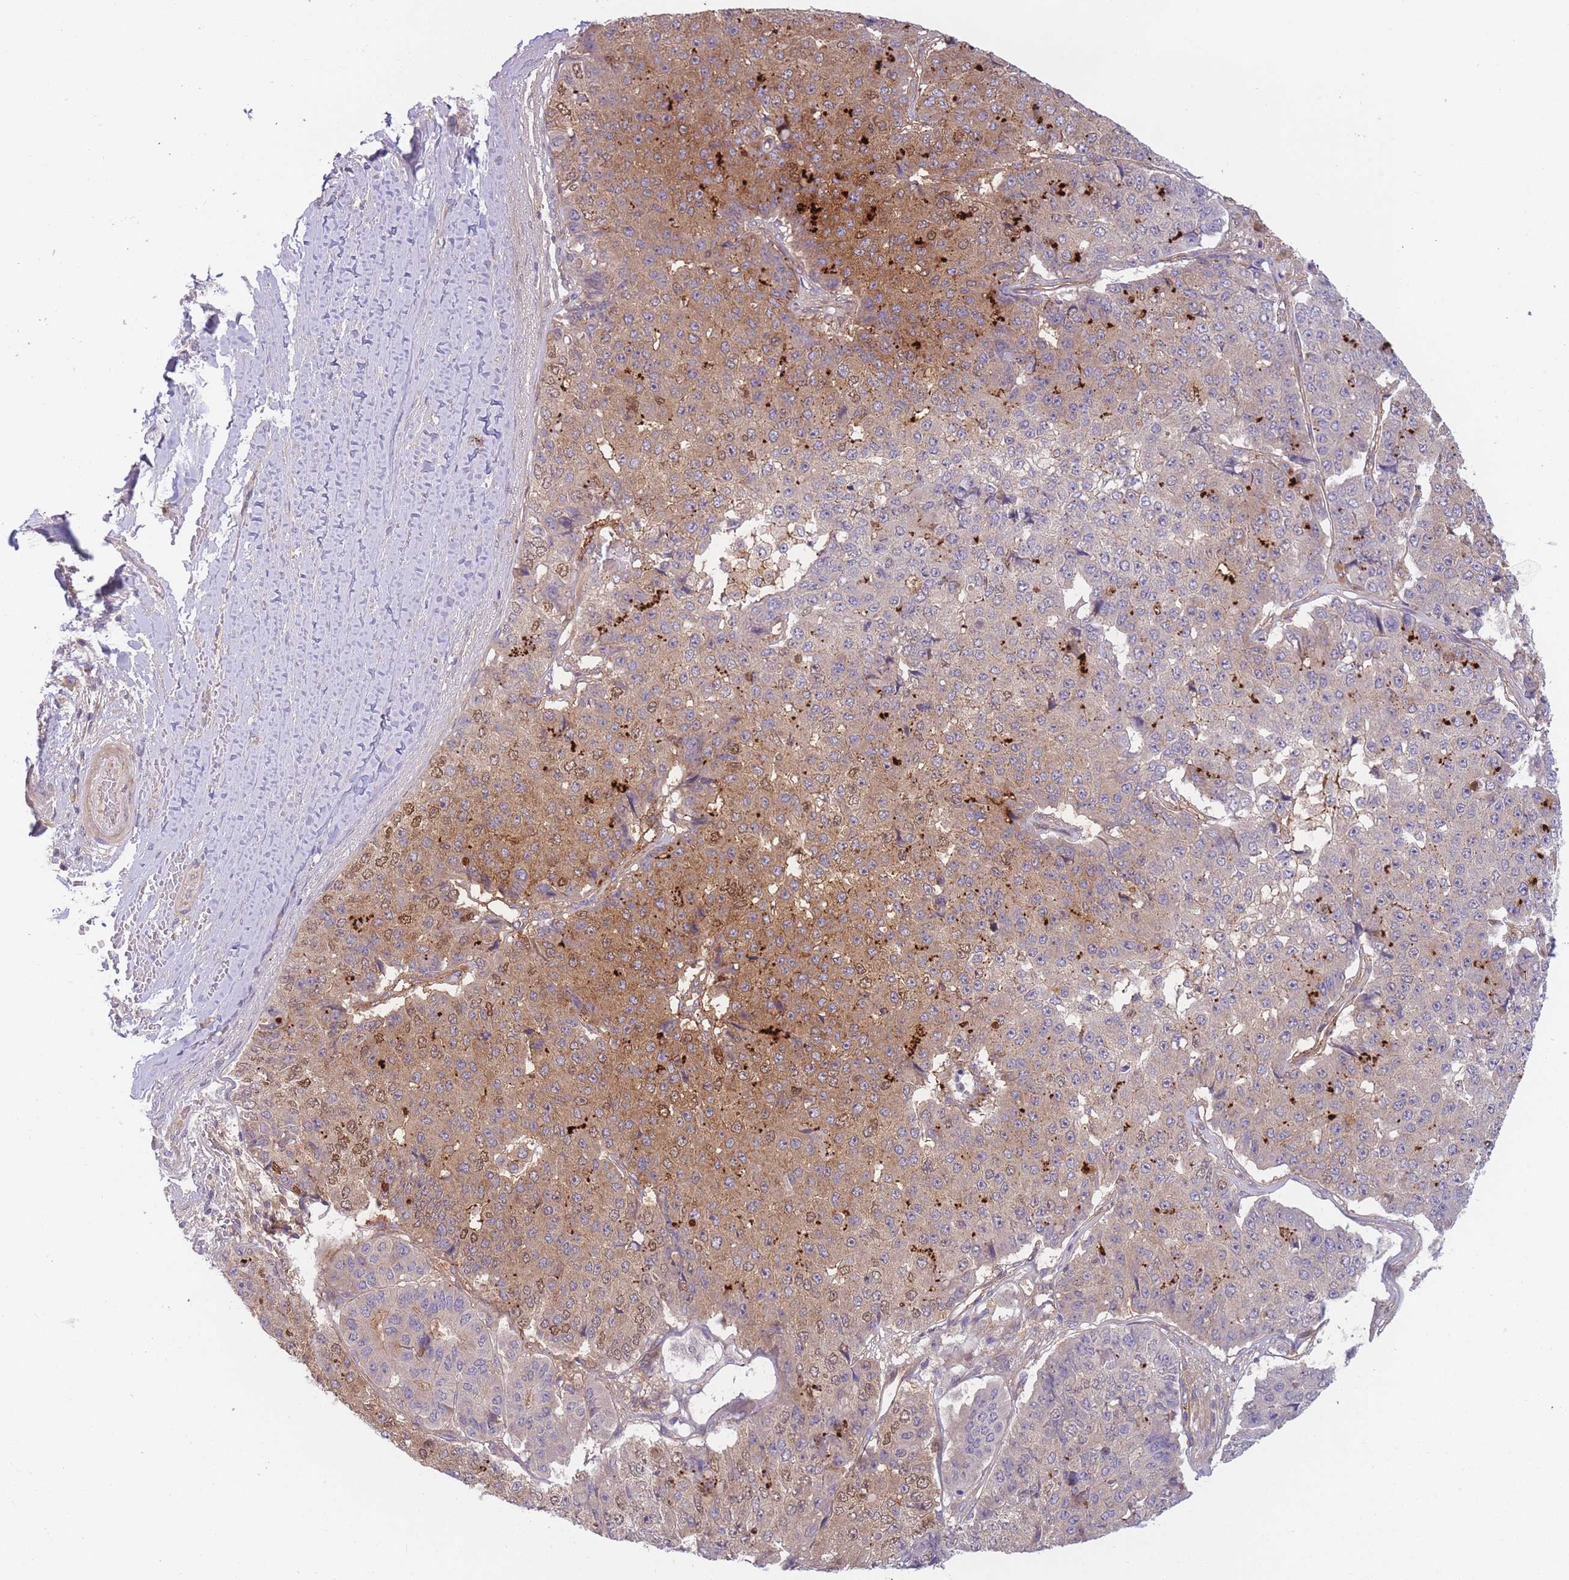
{"staining": {"intensity": "moderate", "quantity": ">75%", "location": "cytoplasmic/membranous"}, "tissue": "pancreatic cancer", "cell_type": "Tumor cells", "image_type": "cancer", "snomed": [{"axis": "morphology", "description": "Adenocarcinoma, NOS"}, {"axis": "topography", "description": "Pancreas"}], "caption": "Protein expression analysis of adenocarcinoma (pancreatic) demonstrates moderate cytoplasmic/membranous positivity in about >75% of tumor cells.", "gene": "WDR93", "patient": {"sex": "male", "age": 50}}